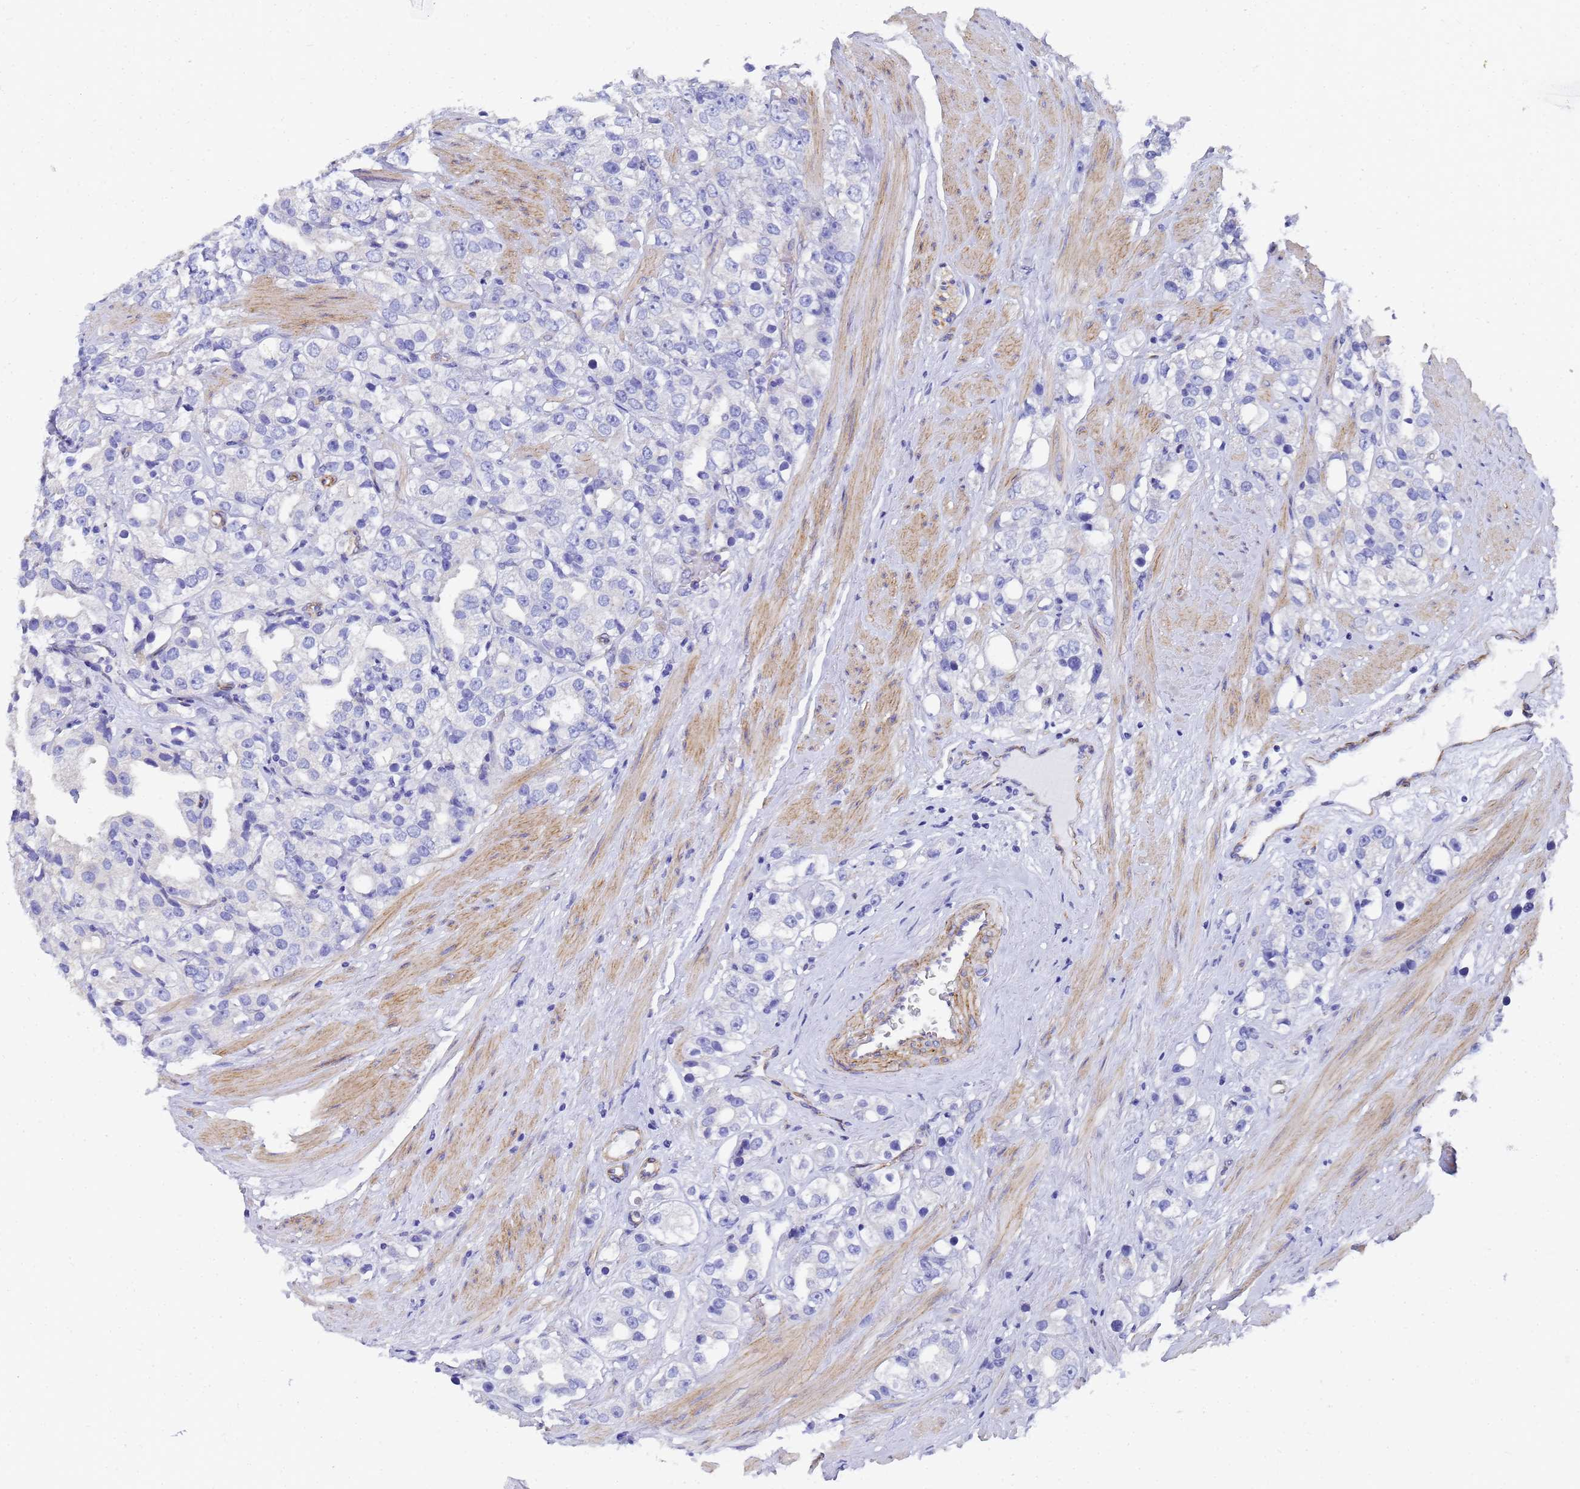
{"staining": {"intensity": "negative", "quantity": "none", "location": "none"}, "tissue": "prostate cancer", "cell_type": "Tumor cells", "image_type": "cancer", "snomed": [{"axis": "morphology", "description": "Adenocarcinoma, NOS"}, {"axis": "topography", "description": "Prostate"}], "caption": "Prostate adenocarcinoma was stained to show a protein in brown. There is no significant staining in tumor cells.", "gene": "TUBB1", "patient": {"sex": "male", "age": 79}}